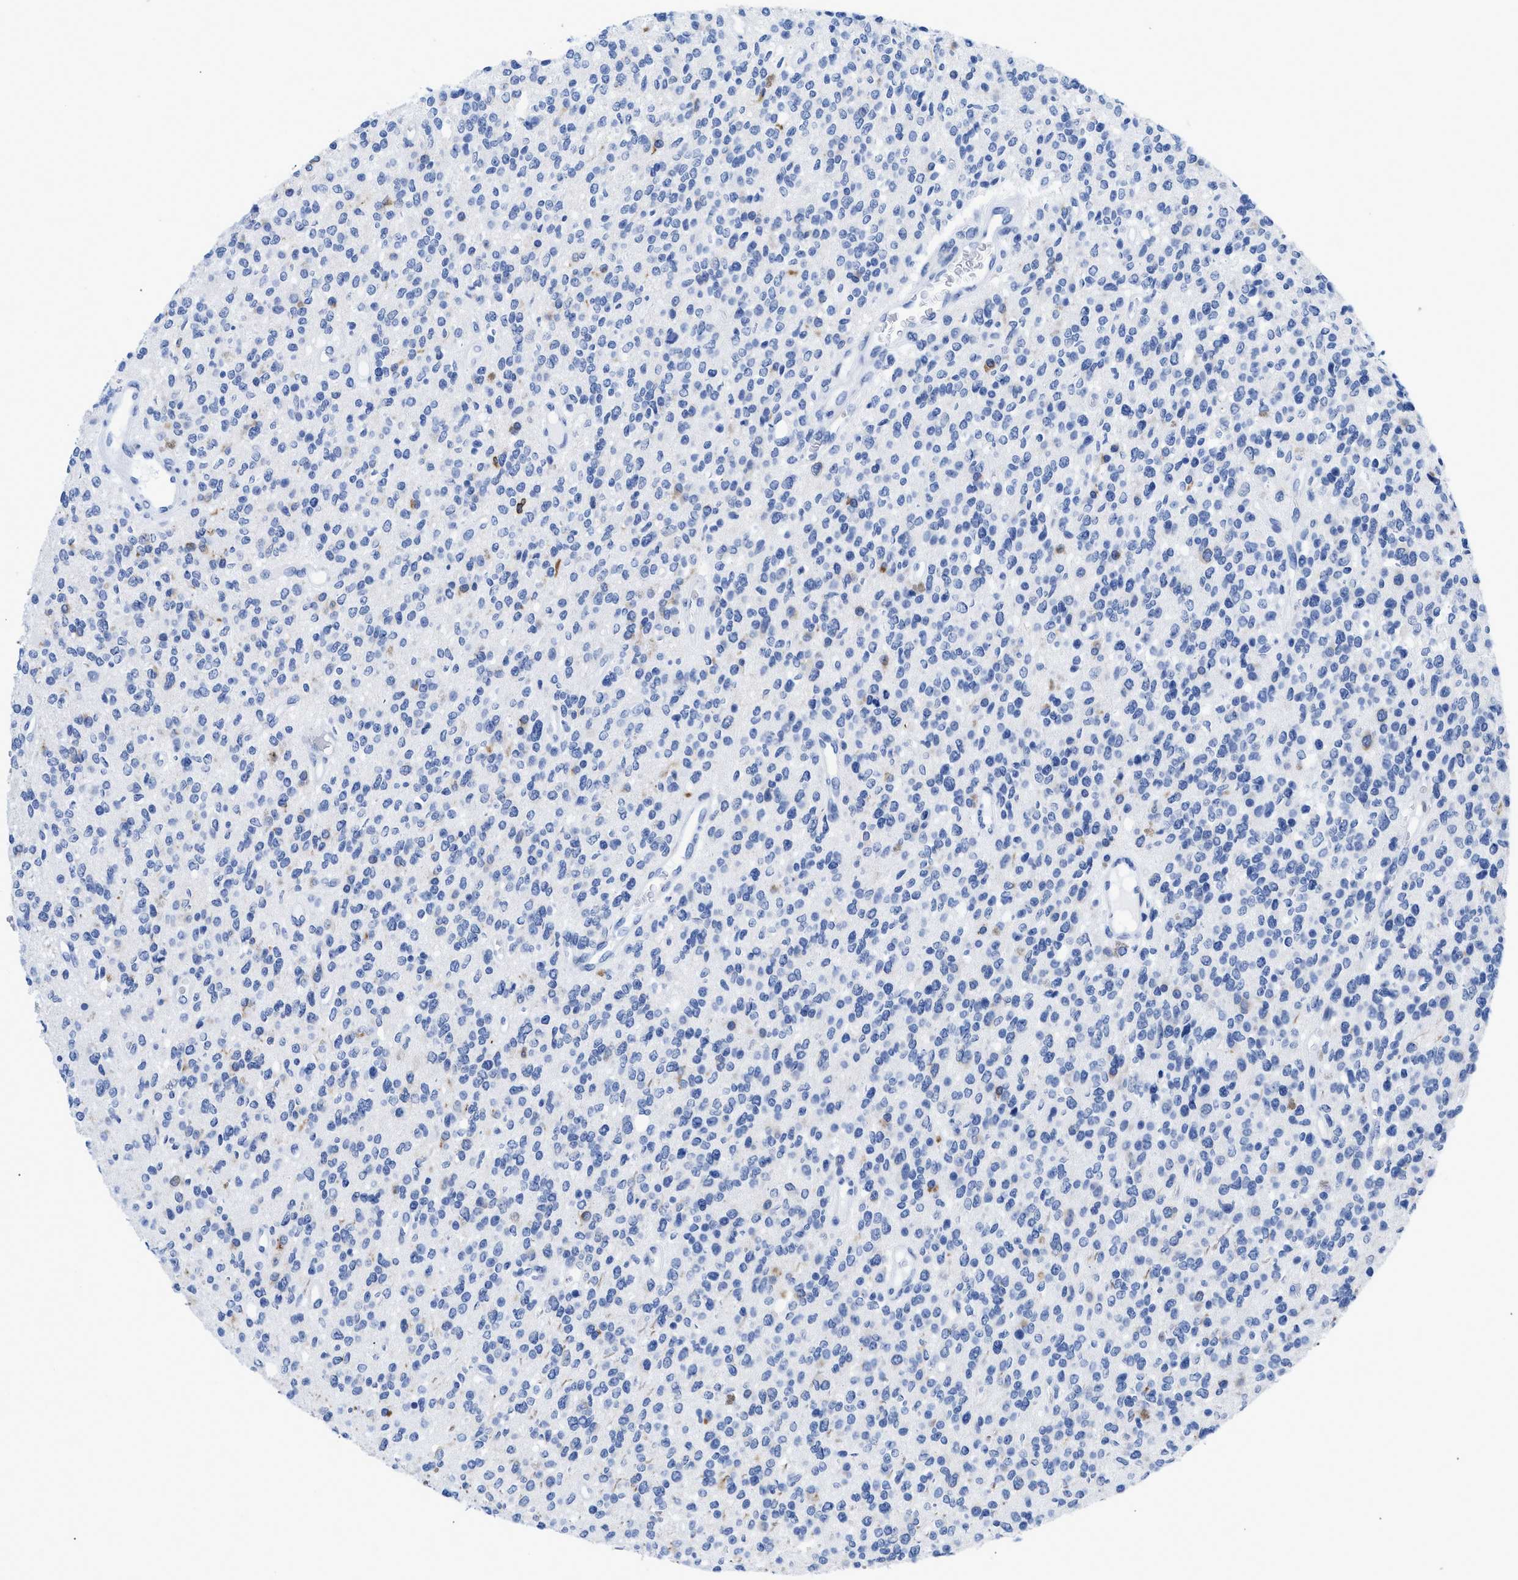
{"staining": {"intensity": "negative", "quantity": "none", "location": "none"}, "tissue": "glioma", "cell_type": "Tumor cells", "image_type": "cancer", "snomed": [{"axis": "morphology", "description": "Glioma, malignant, High grade"}, {"axis": "topography", "description": "Brain"}], "caption": "Immunohistochemical staining of glioma reveals no significant positivity in tumor cells.", "gene": "DUSP26", "patient": {"sex": "male", "age": 34}}